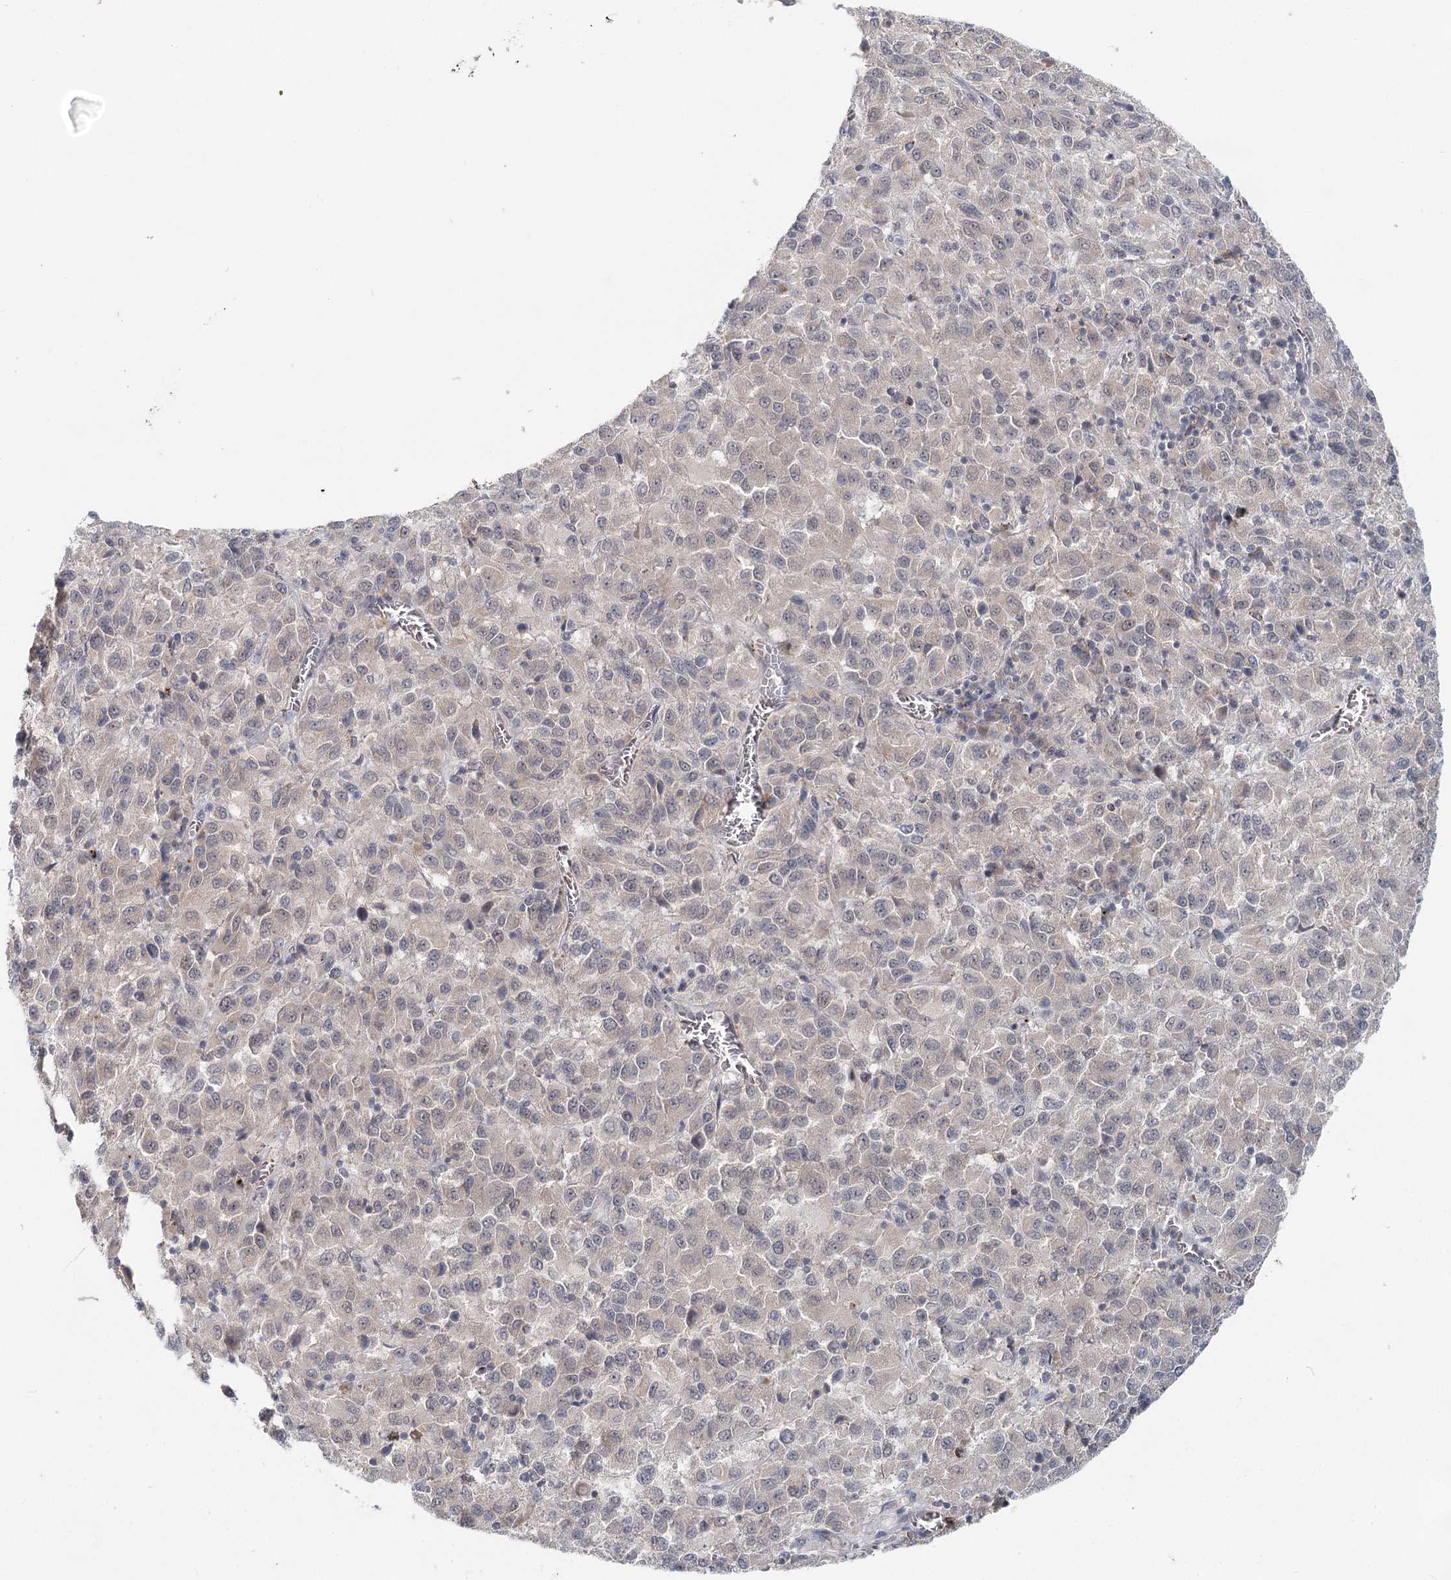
{"staining": {"intensity": "negative", "quantity": "none", "location": "none"}, "tissue": "melanoma", "cell_type": "Tumor cells", "image_type": "cancer", "snomed": [{"axis": "morphology", "description": "Malignant melanoma, Metastatic site"}, {"axis": "topography", "description": "Lung"}], "caption": "This is a photomicrograph of immunohistochemistry staining of malignant melanoma (metastatic site), which shows no positivity in tumor cells.", "gene": "FBXO7", "patient": {"sex": "male", "age": 64}}